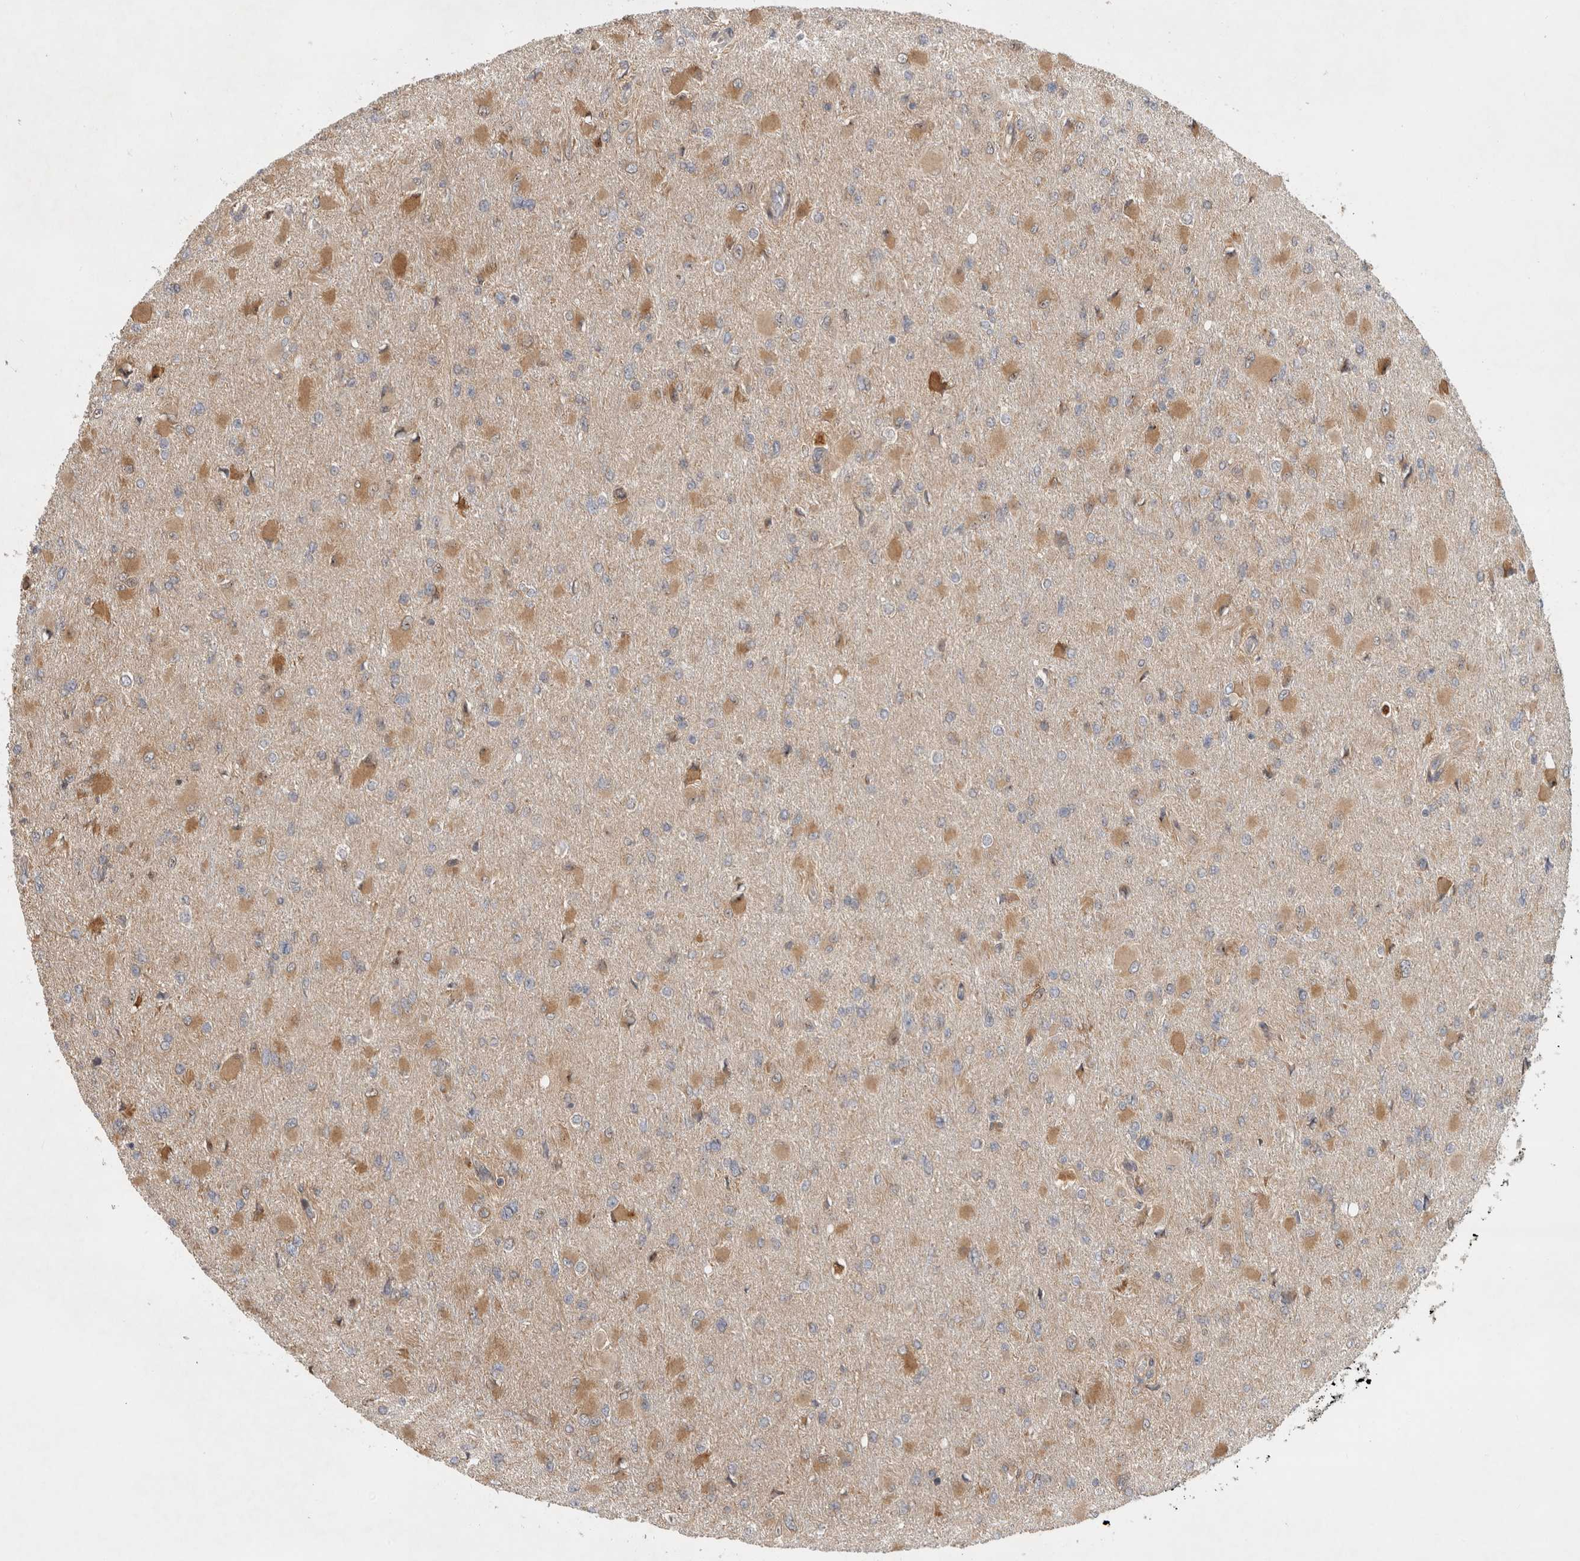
{"staining": {"intensity": "moderate", "quantity": "25%-75%", "location": "cytoplasmic/membranous"}, "tissue": "glioma", "cell_type": "Tumor cells", "image_type": "cancer", "snomed": [{"axis": "morphology", "description": "Glioma, malignant, High grade"}, {"axis": "topography", "description": "Cerebral cortex"}], "caption": "A brown stain highlights moderate cytoplasmic/membranous expression of a protein in malignant glioma (high-grade) tumor cells. (brown staining indicates protein expression, while blue staining denotes nuclei).", "gene": "TUBD1", "patient": {"sex": "female", "age": 36}}